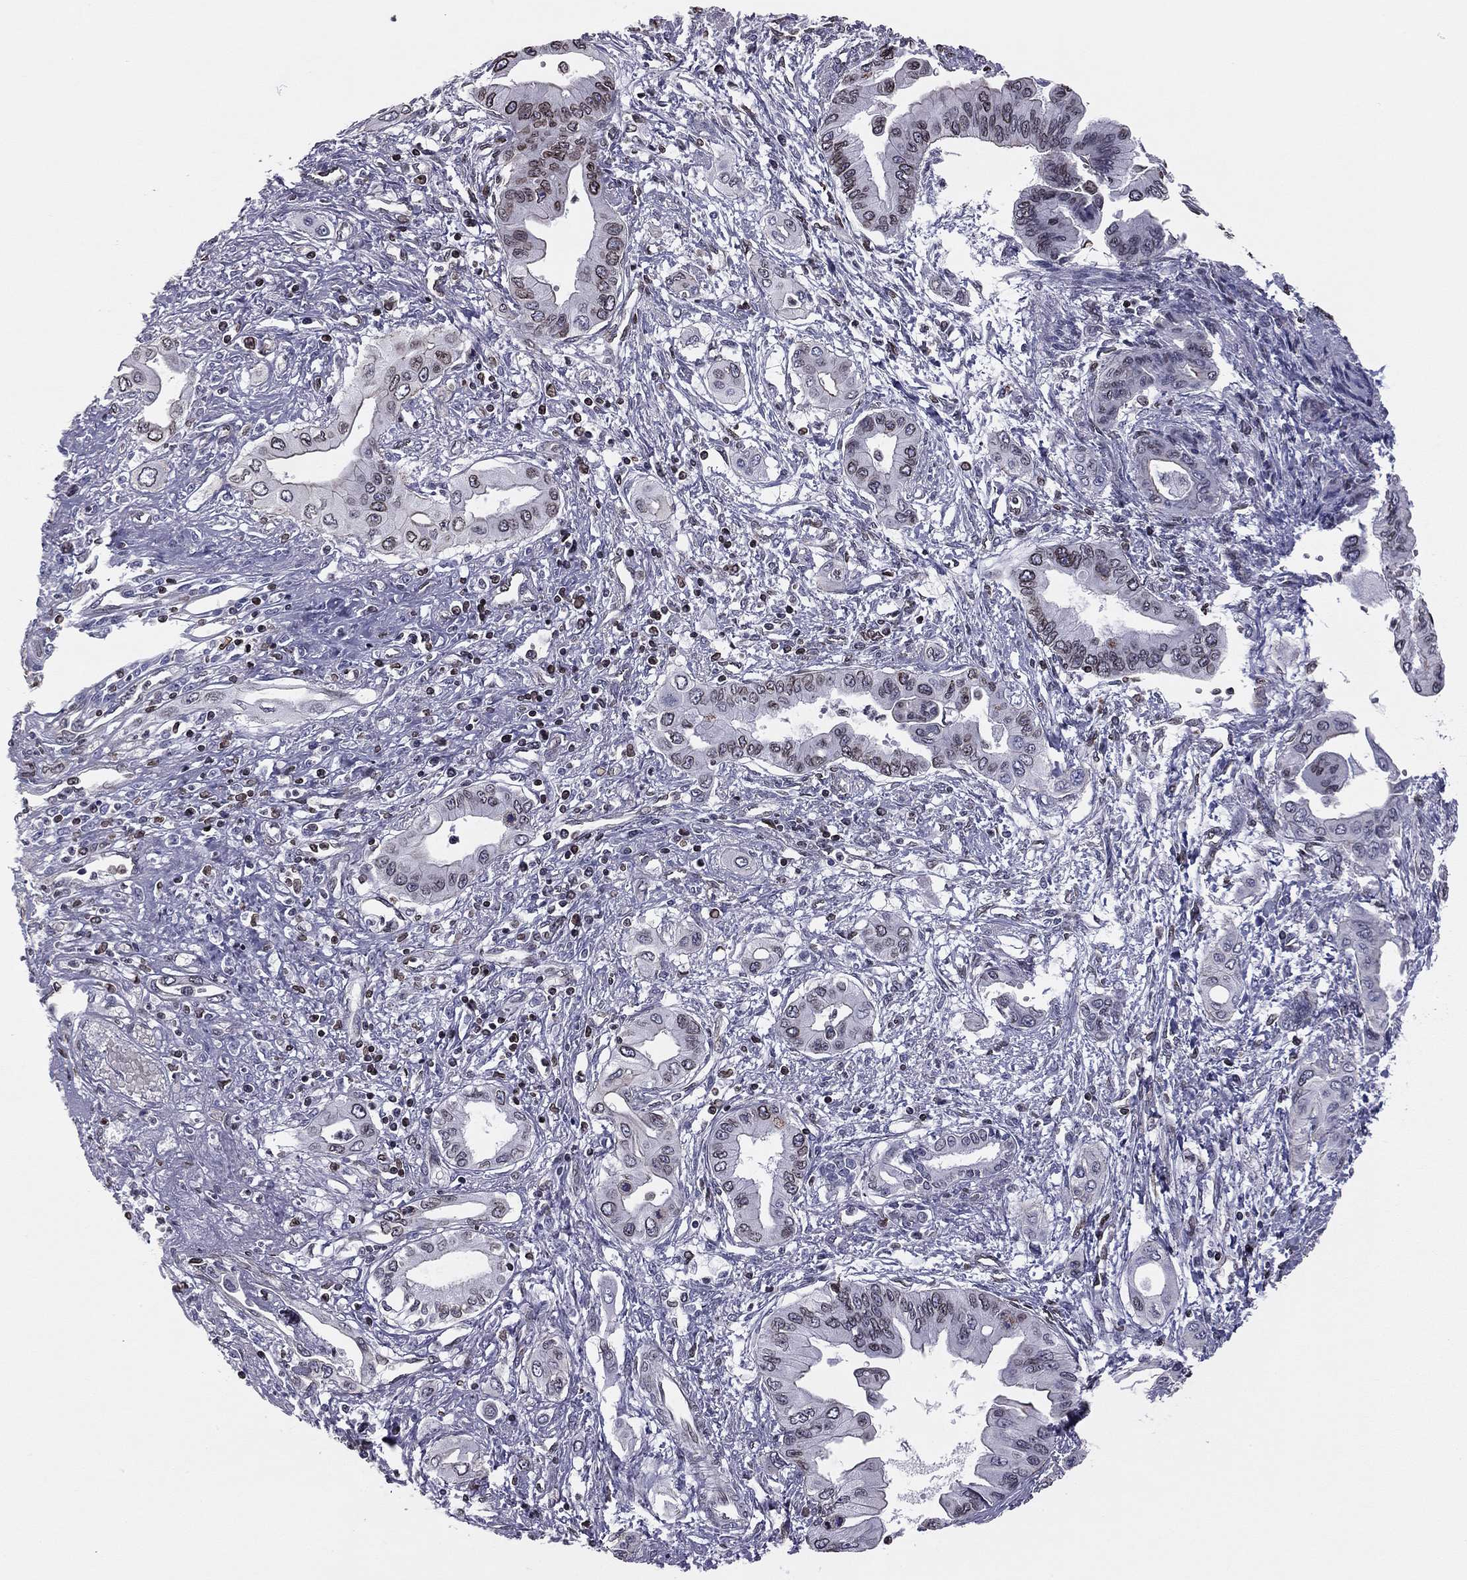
{"staining": {"intensity": "moderate", "quantity": "<25%", "location": "cytoplasmic/membranous,nuclear"}, "tissue": "pancreatic cancer", "cell_type": "Tumor cells", "image_type": "cancer", "snomed": [{"axis": "morphology", "description": "Adenocarcinoma, NOS"}, {"axis": "topography", "description": "Pancreas"}], "caption": "Protein expression by immunohistochemistry (IHC) exhibits moderate cytoplasmic/membranous and nuclear expression in approximately <25% of tumor cells in pancreatic cancer.", "gene": "ESPL1", "patient": {"sex": "female", "age": 62}}